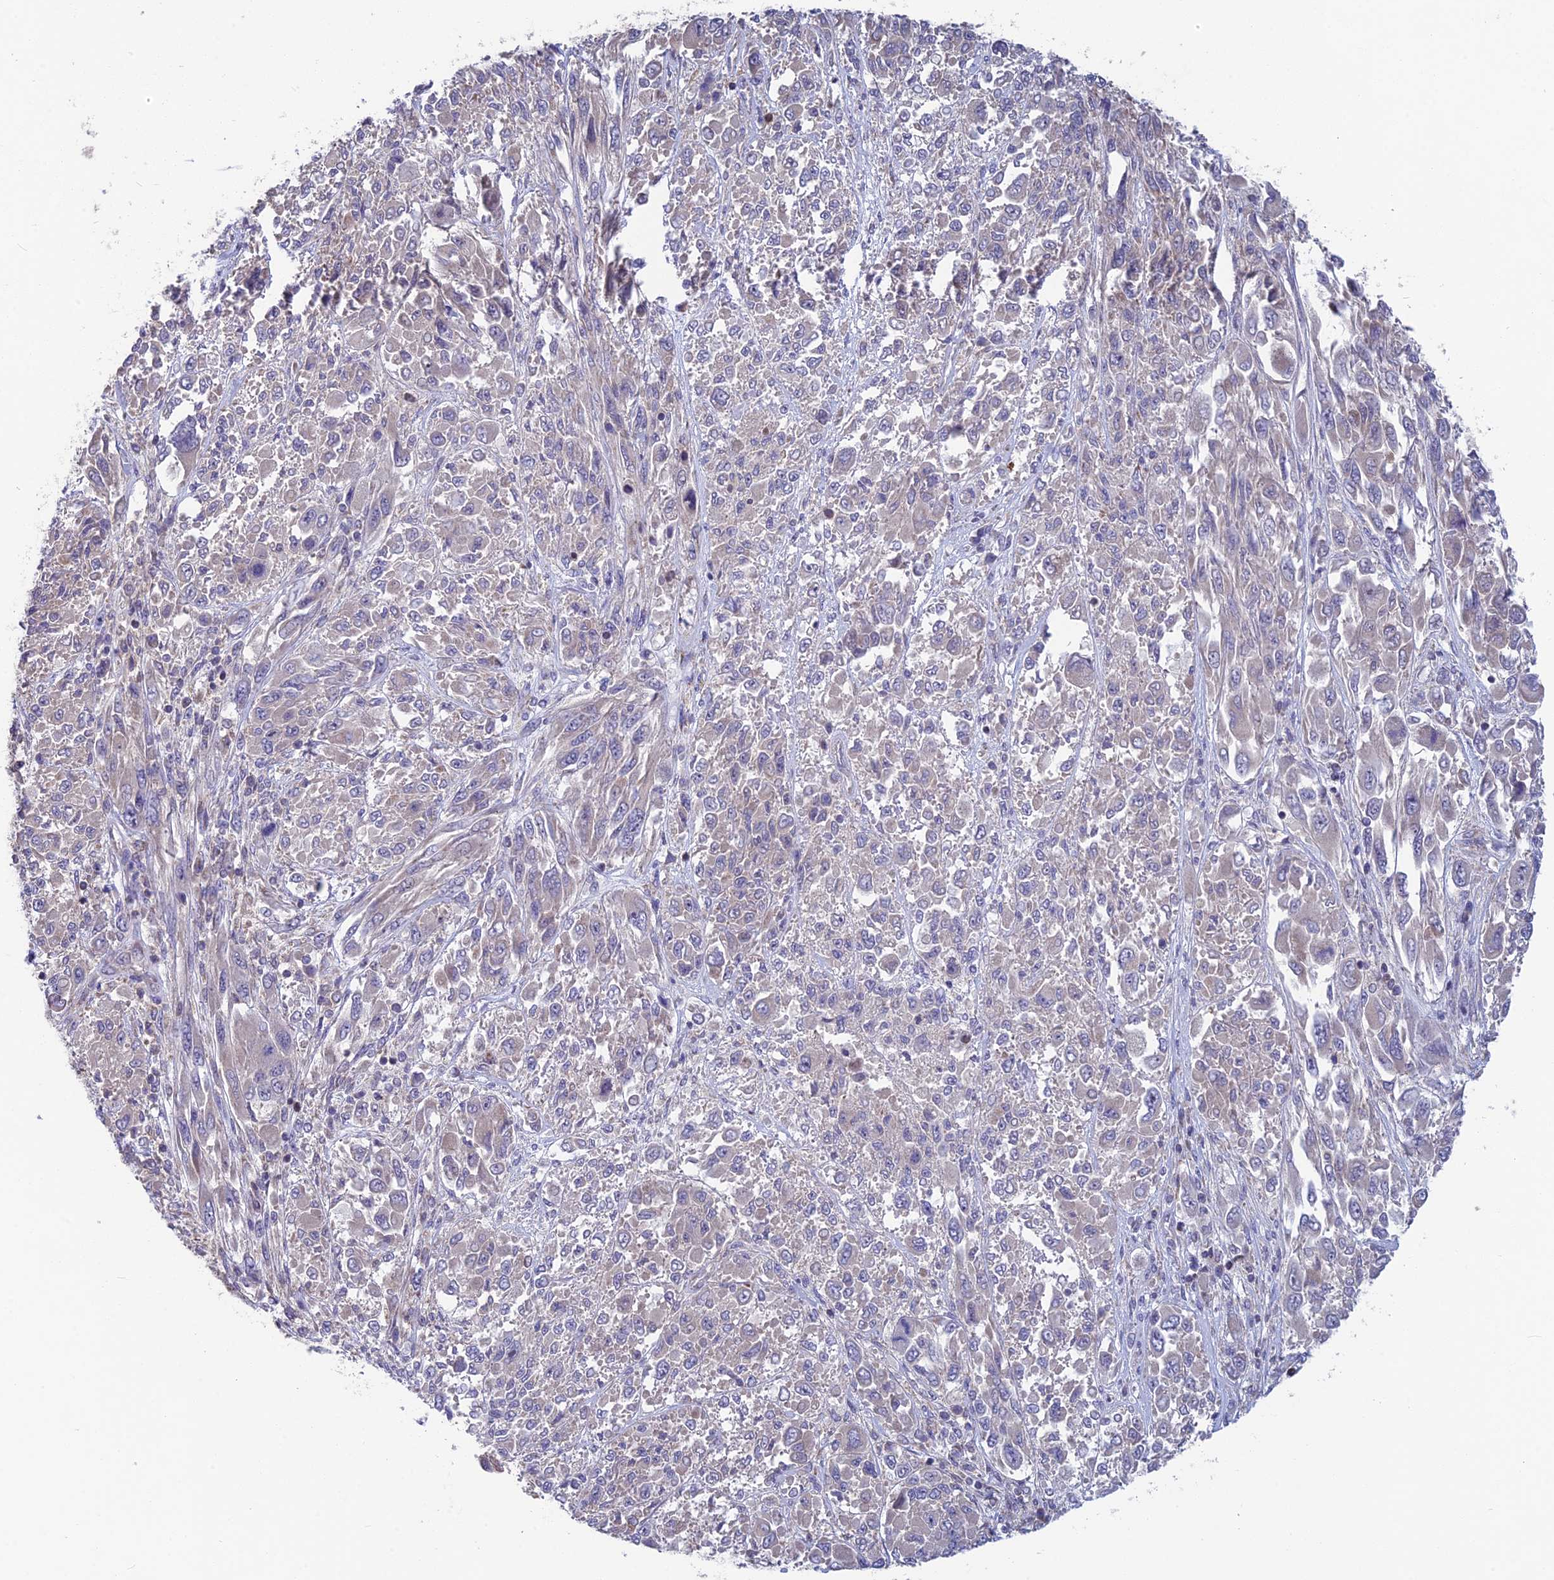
{"staining": {"intensity": "negative", "quantity": "none", "location": "none"}, "tissue": "melanoma", "cell_type": "Tumor cells", "image_type": "cancer", "snomed": [{"axis": "morphology", "description": "Malignant melanoma, NOS"}, {"axis": "topography", "description": "Skin"}], "caption": "This is an immunohistochemistry histopathology image of melanoma. There is no positivity in tumor cells.", "gene": "BLTP2", "patient": {"sex": "female", "age": 91}}